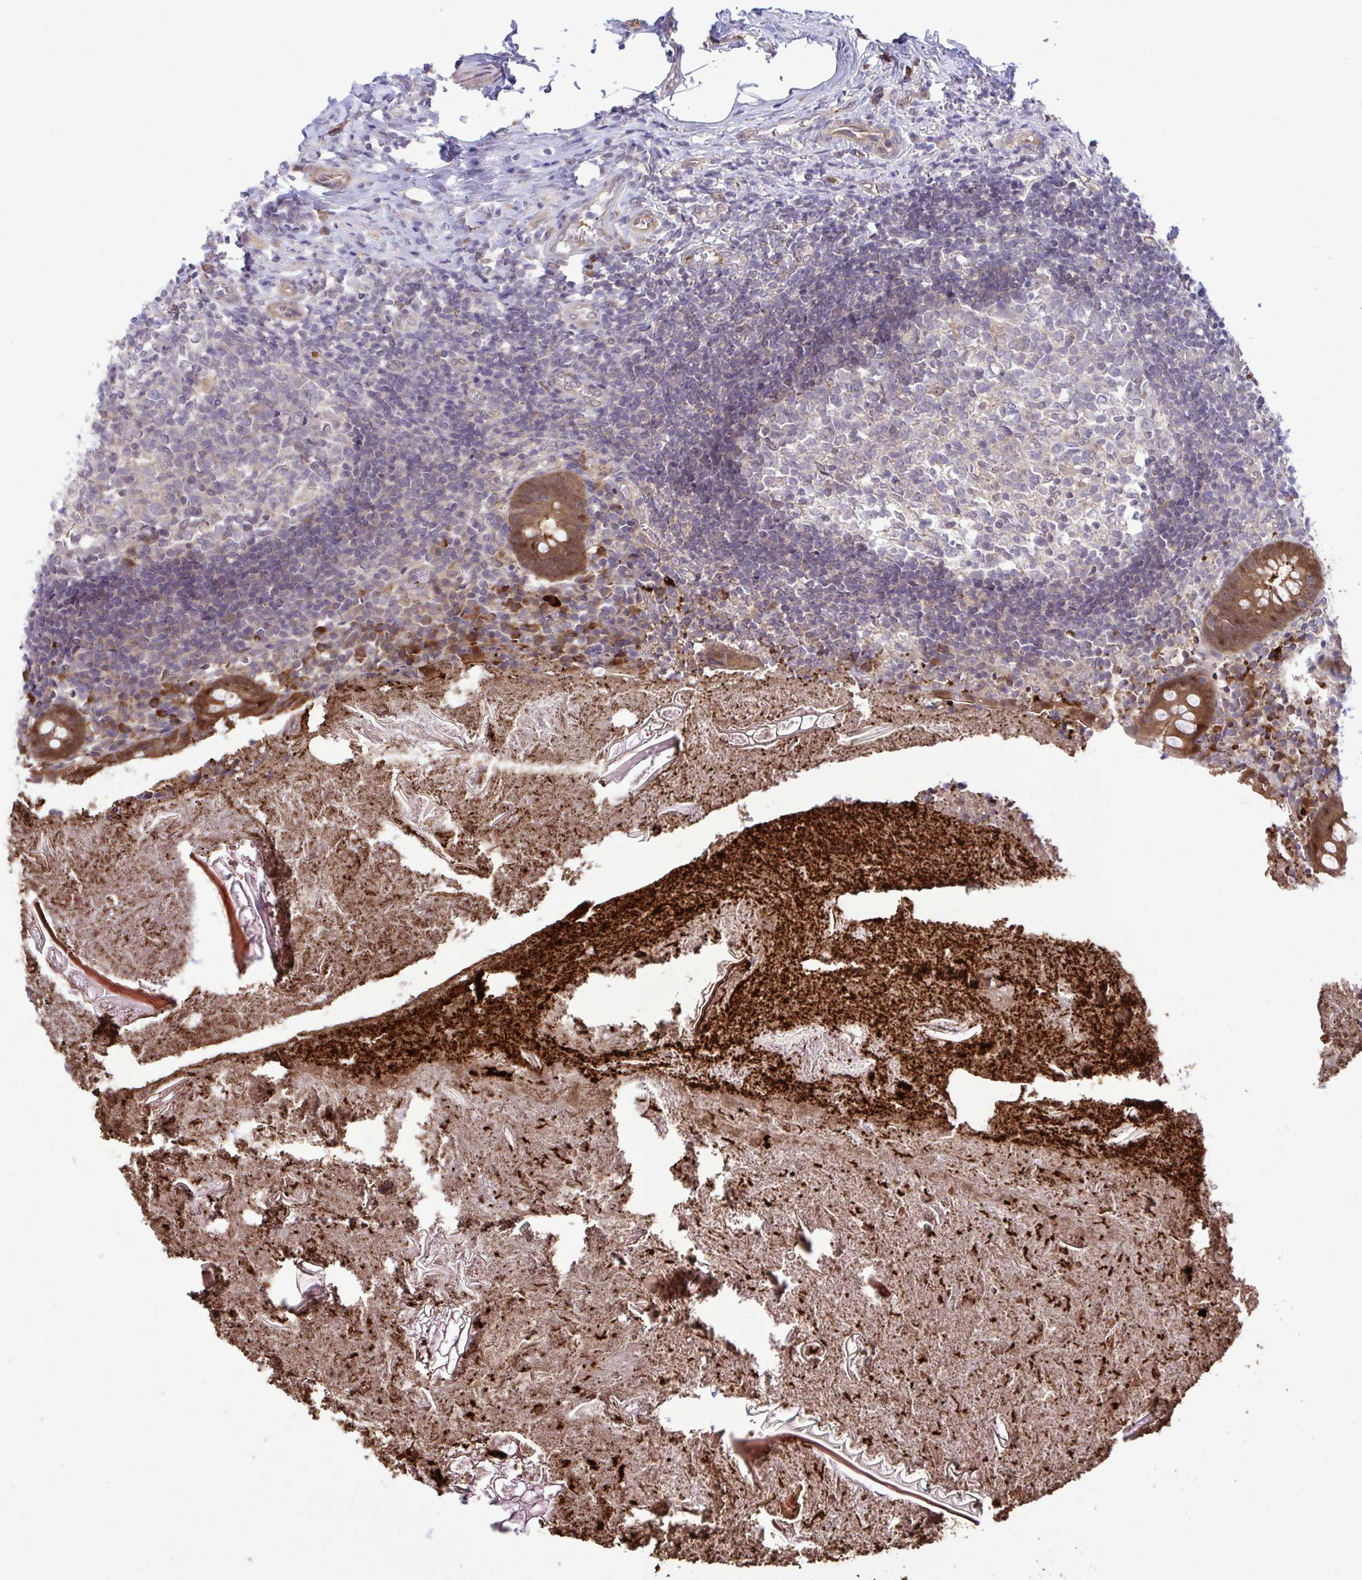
{"staining": {"intensity": "strong", "quantity": ">75%", "location": "cytoplasmic/membranous,nuclear"}, "tissue": "appendix", "cell_type": "Glandular cells", "image_type": "normal", "snomed": [{"axis": "morphology", "description": "Normal tissue, NOS"}, {"axis": "topography", "description": "Appendix"}], "caption": "DAB immunohistochemical staining of benign human appendix demonstrates strong cytoplasmic/membranous,nuclear protein positivity in approximately >75% of glandular cells. (IHC, brightfield microscopy, high magnification).", "gene": "CMPK1", "patient": {"sex": "female", "age": 17}}